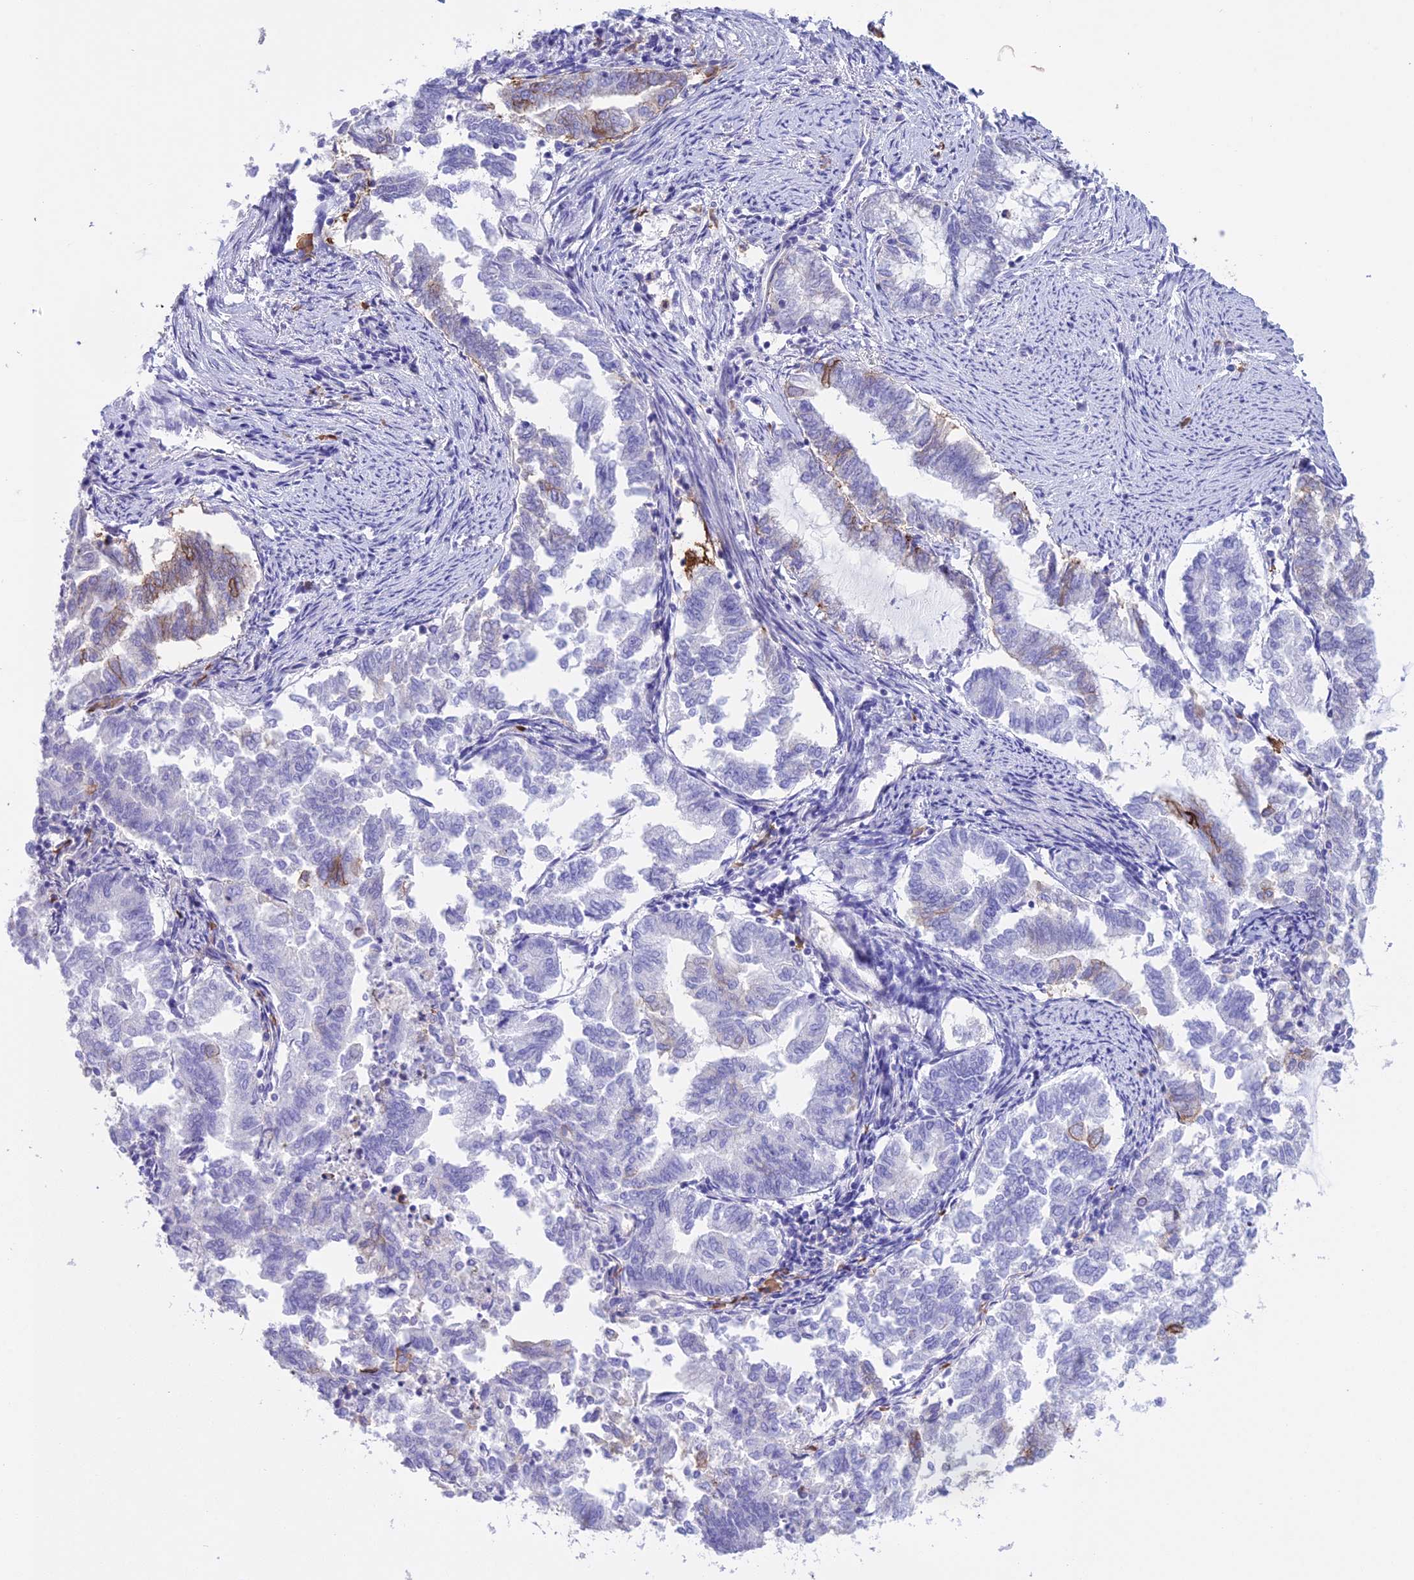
{"staining": {"intensity": "moderate", "quantity": "<25%", "location": "cytoplasmic/membranous"}, "tissue": "endometrial cancer", "cell_type": "Tumor cells", "image_type": "cancer", "snomed": [{"axis": "morphology", "description": "Adenocarcinoma, NOS"}, {"axis": "topography", "description": "Endometrium"}], "caption": "The photomicrograph shows immunohistochemical staining of adenocarcinoma (endometrial). There is moderate cytoplasmic/membranous positivity is appreciated in approximately <25% of tumor cells.", "gene": "OR1Q1", "patient": {"sex": "female", "age": 79}}